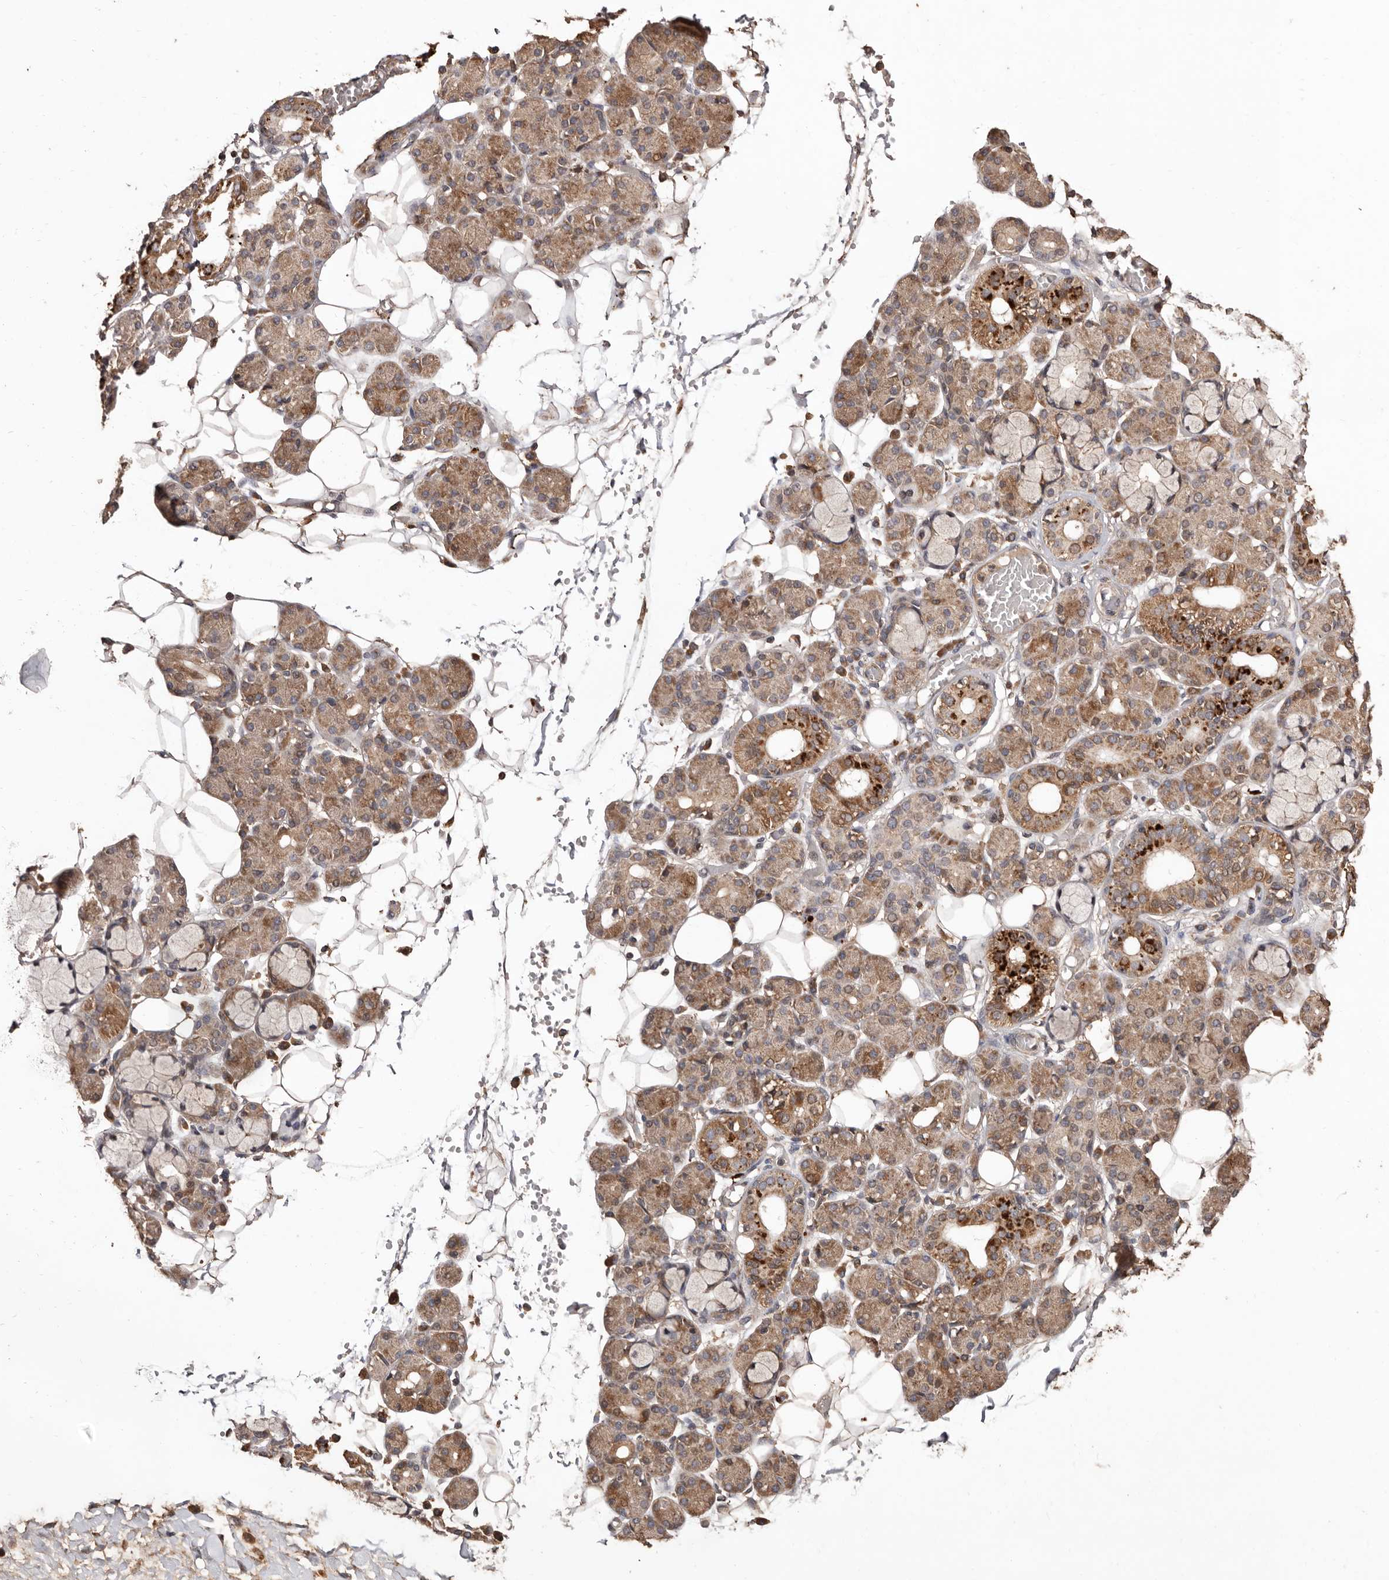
{"staining": {"intensity": "moderate", "quantity": ">75%", "location": "cytoplasmic/membranous"}, "tissue": "salivary gland", "cell_type": "Glandular cells", "image_type": "normal", "snomed": [{"axis": "morphology", "description": "Normal tissue, NOS"}, {"axis": "topography", "description": "Salivary gland"}], "caption": "Brown immunohistochemical staining in benign human salivary gland displays moderate cytoplasmic/membranous expression in approximately >75% of glandular cells. Using DAB (brown) and hematoxylin (blue) stains, captured at high magnification using brightfield microscopy.", "gene": "RWDD1", "patient": {"sex": "male", "age": 63}}